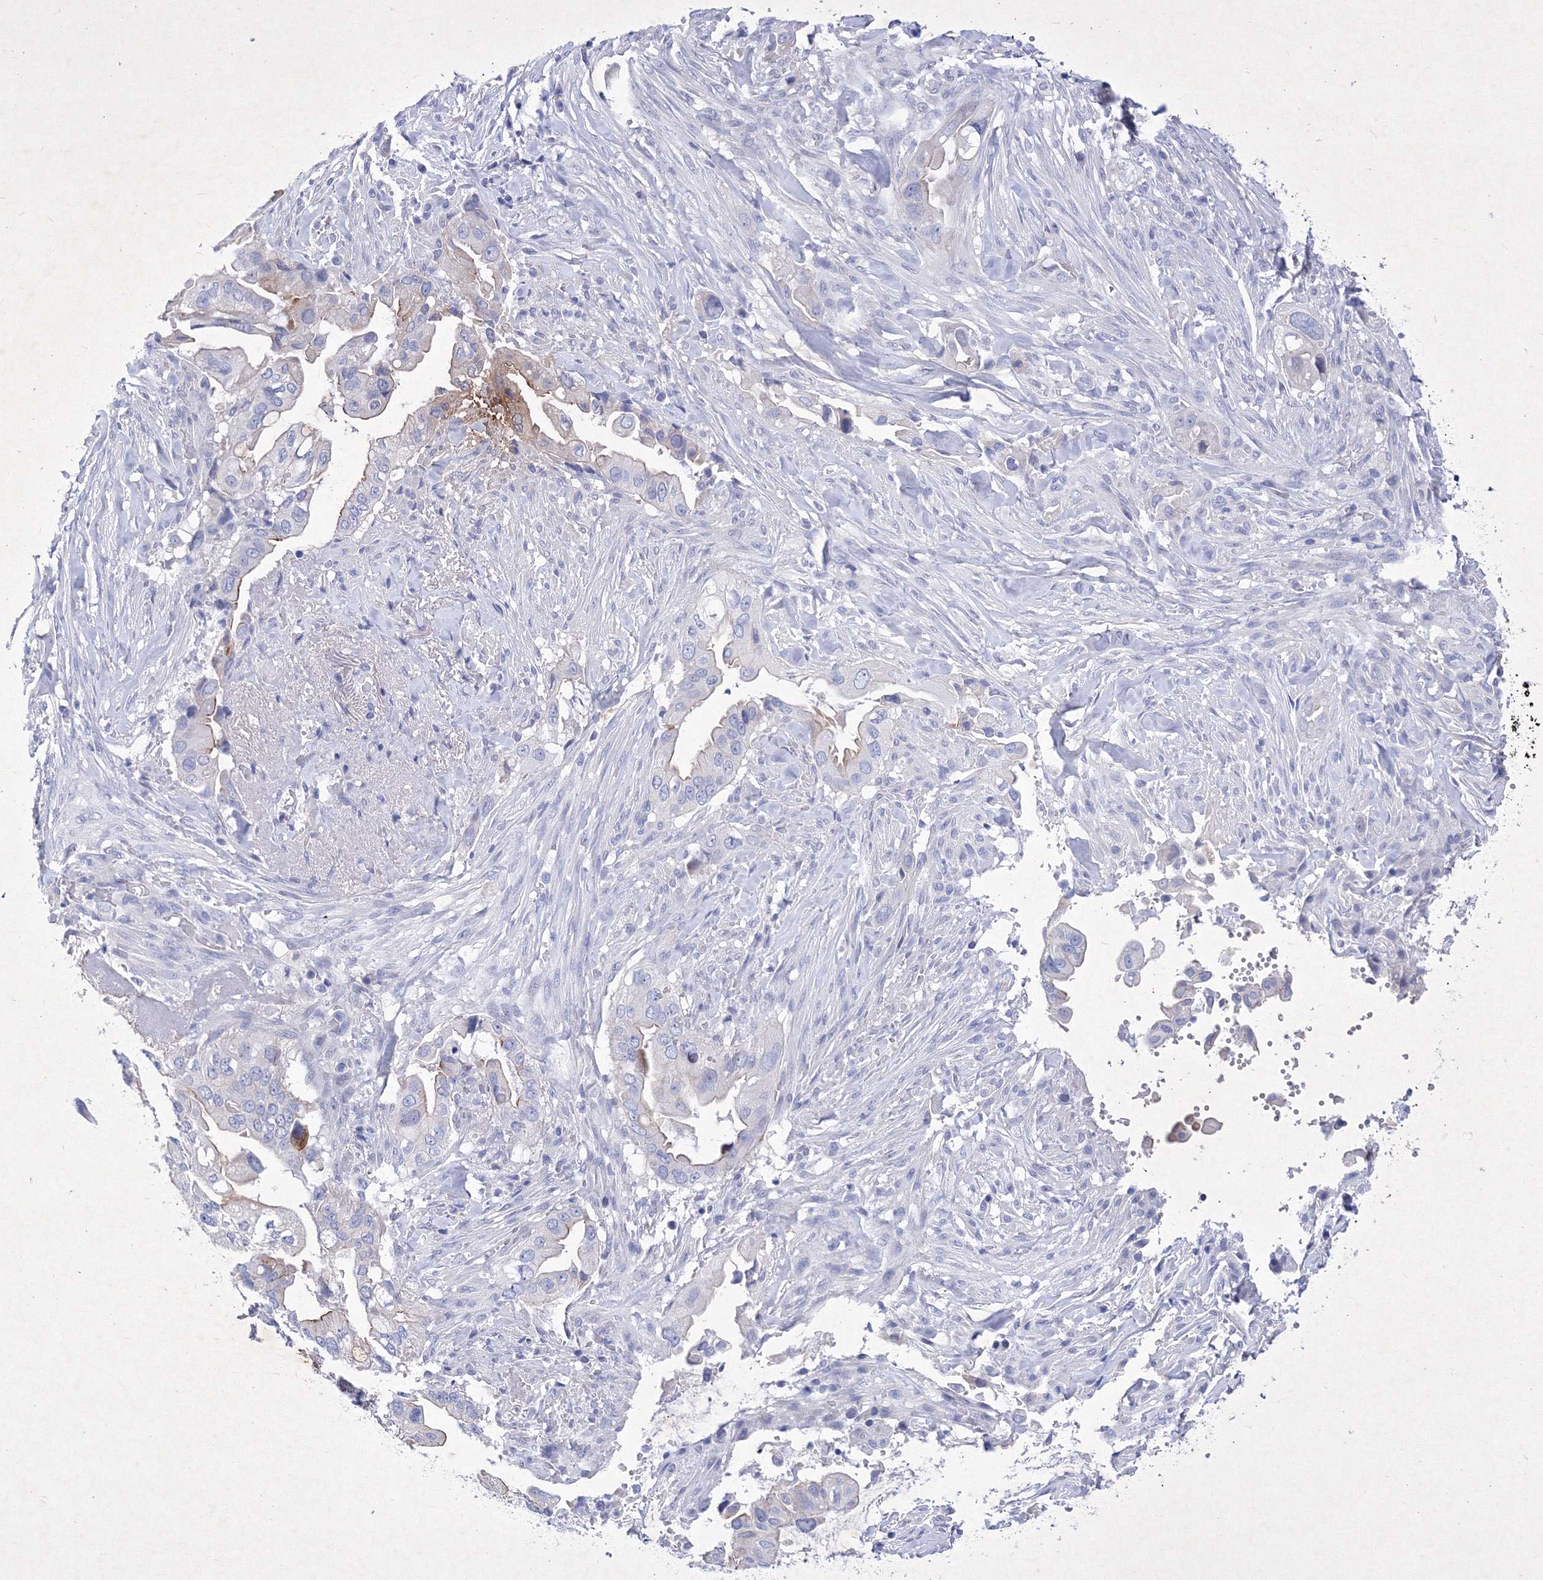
{"staining": {"intensity": "weak", "quantity": "<25%", "location": "cytoplasmic/membranous"}, "tissue": "pancreatic cancer", "cell_type": "Tumor cells", "image_type": "cancer", "snomed": [{"axis": "morphology", "description": "Inflammation, NOS"}, {"axis": "morphology", "description": "Adenocarcinoma, NOS"}, {"axis": "topography", "description": "Pancreas"}], "caption": "Immunohistochemistry image of pancreatic cancer (adenocarcinoma) stained for a protein (brown), which displays no expression in tumor cells. (DAB IHC, high magnification).", "gene": "GPN1", "patient": {"sex": "female", "age": 56}}